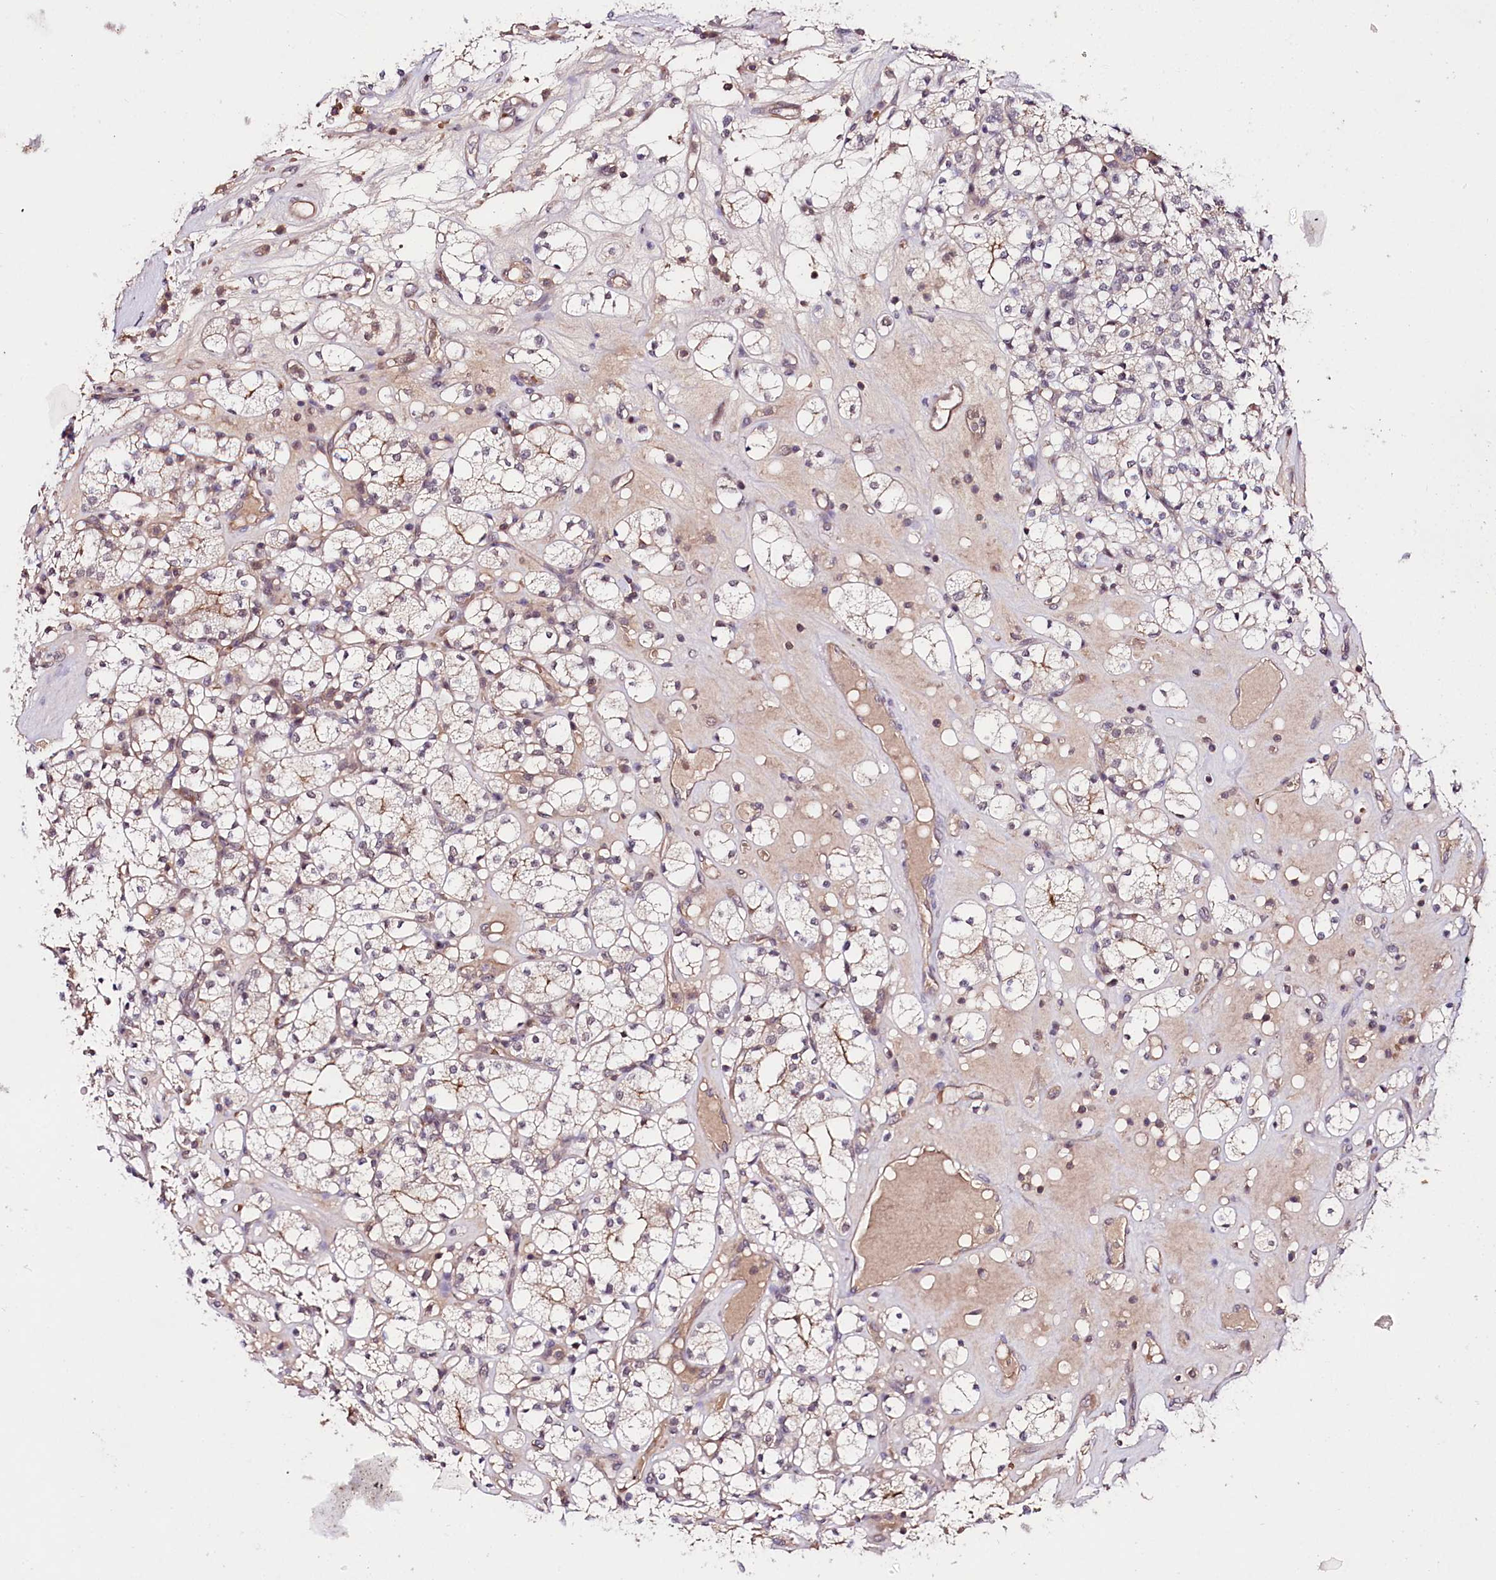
{"staining": {"intensity": "weak", "quantity": "<25%", "location": "cytoplasmic/membranous"}, "tissue": "renal cancer", "cell_type": "Tumor cells", "image_type": "cancer", "snomed": [{"axis": "morphology", "description": "Adenocarcinoma, NOS"}, {"axis": "topography", "description": "Kidney"}], "caption": "The photomicrograph exhibits no significant staining in tumor cells of adenocarcinoma (renal).", "gene": "TAFAZZIN", "patient": {"sex": "male", "age": 77}}